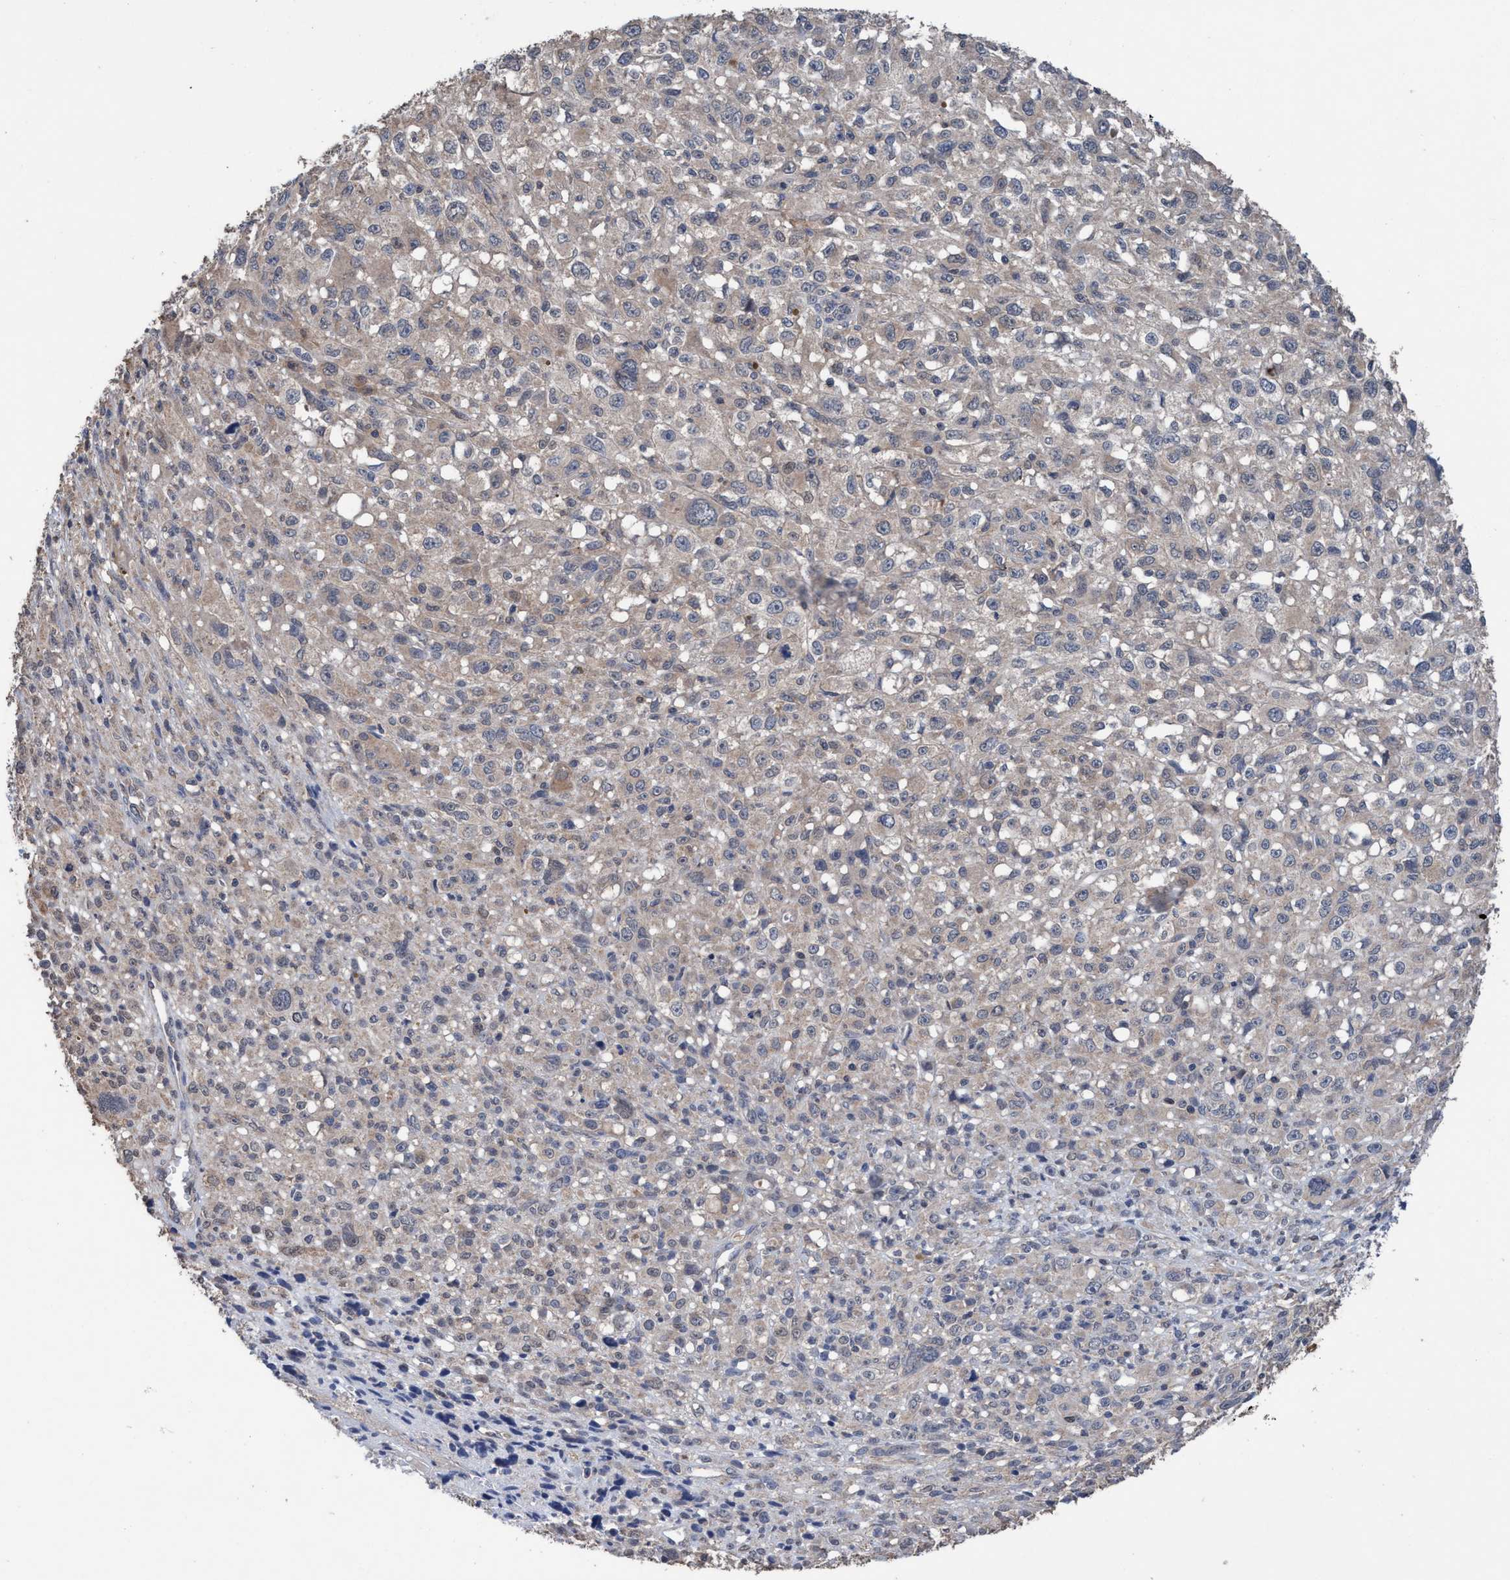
{"staining": {"intensity": "negative", "quantity": "none", "location": "none"}, "tissue": "melanoma", "cell_type": "Tumor cells", "image_type": "cancer", "snomed": [{"axis": "morphology", "description": "Malignant melanoma, NOS"}, {"axis": "topography", "description": "Skin"}], "caption": "Immunohistochemical staining of malignant melanoma reveals no significant staining in tumor cells.", "gene": "GLOD4", "patient": {"sex": "female", "age": 55}}